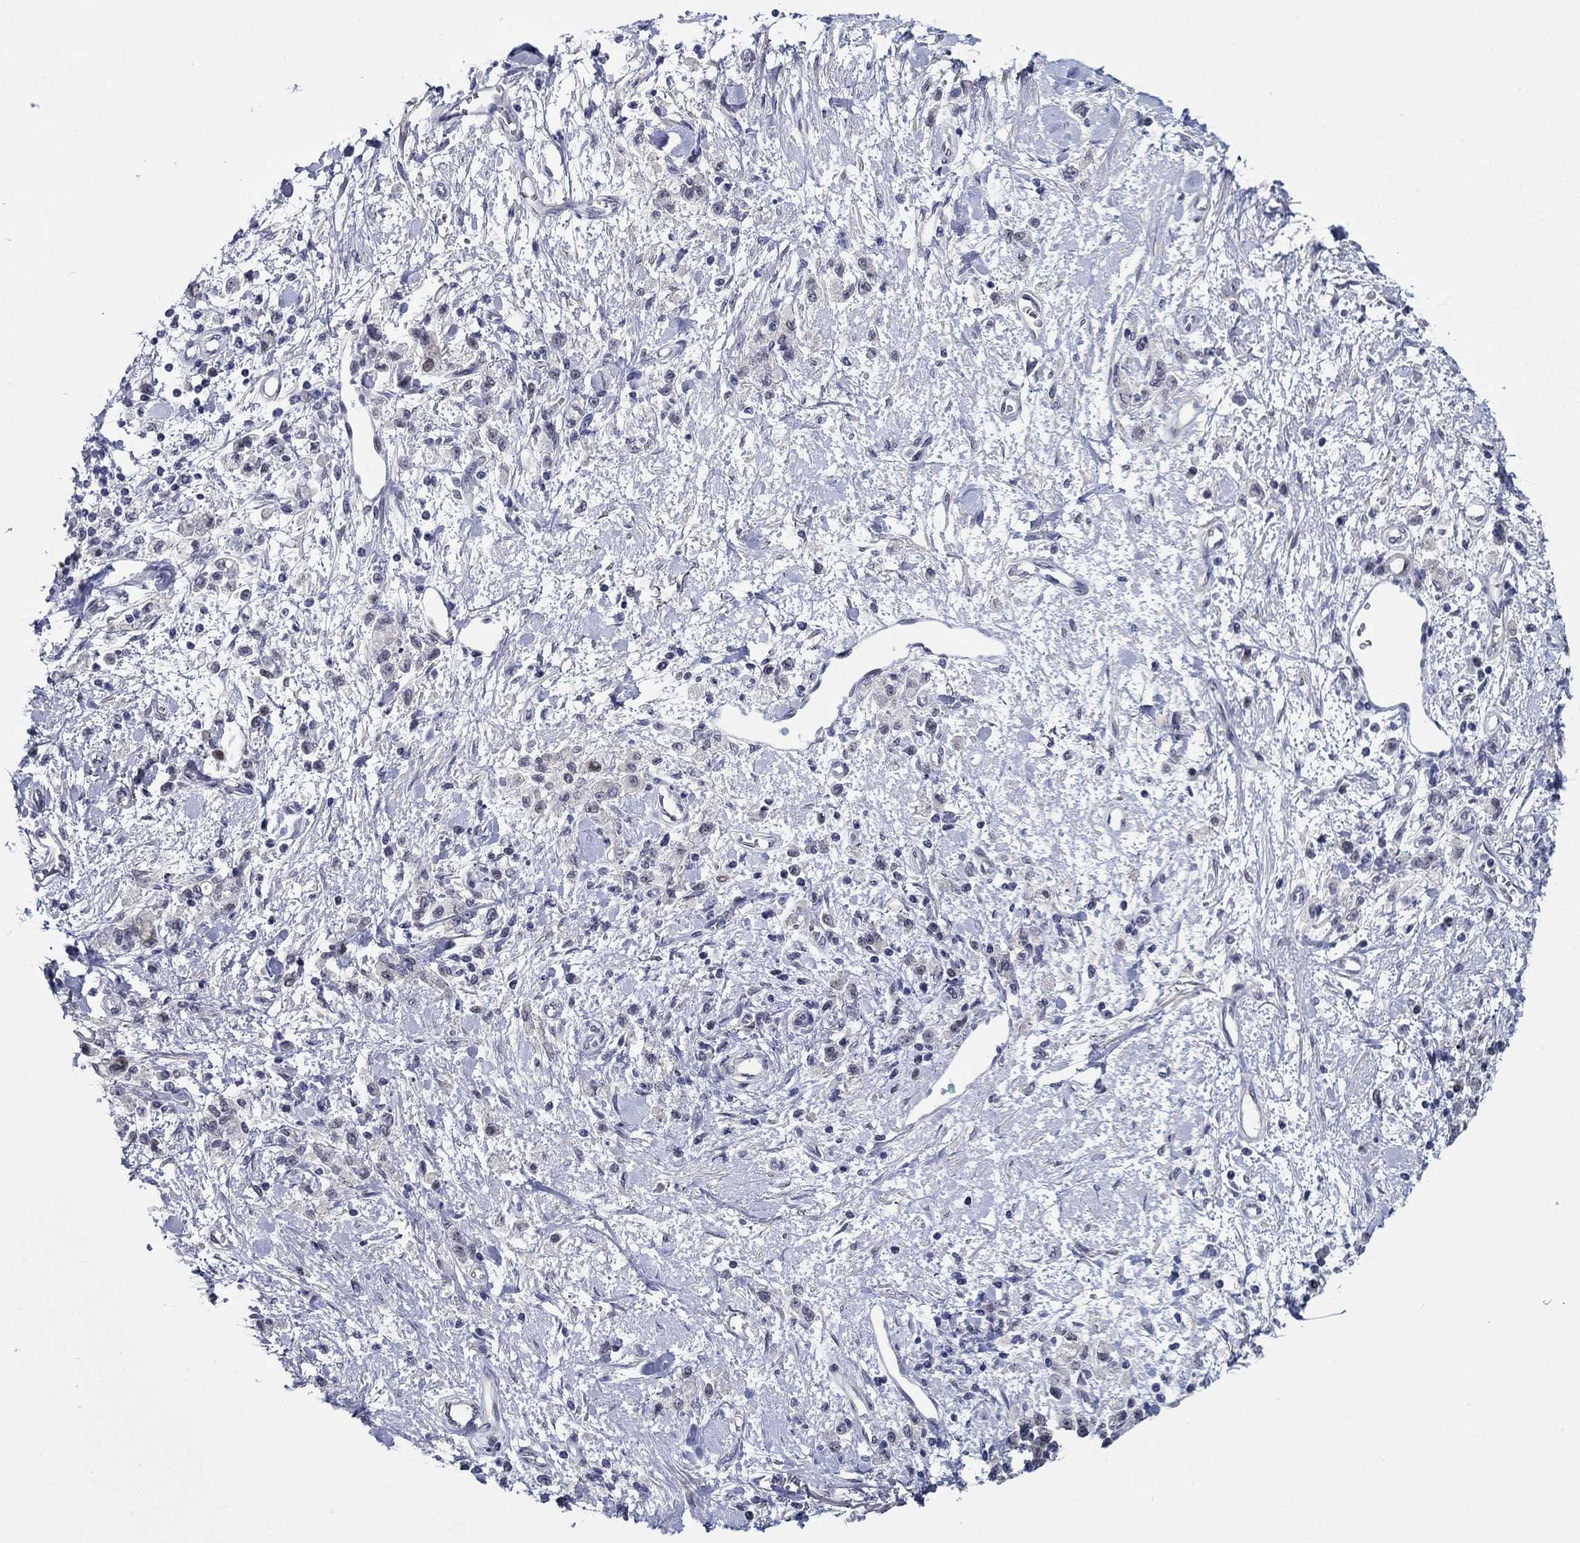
{"staining": {"intensity": "negative", "quantity": "none", "location": "none"}, "tissue": "stomach cancer", "cell_type": "Tumor cells", "image_type": "cancer", "snomed": [{"axis": "morphology", "description": "Adenocarcinoma, NOS"}, {"axis": "topography", "description": "Stomach"}], "caption": "Protein analysis of stomach cancer (adenocarcinoma) reveals no significant positivity in tumor cells.", "gene": "SLC34A1", "patient": {"sex": "male", "age": 77}}